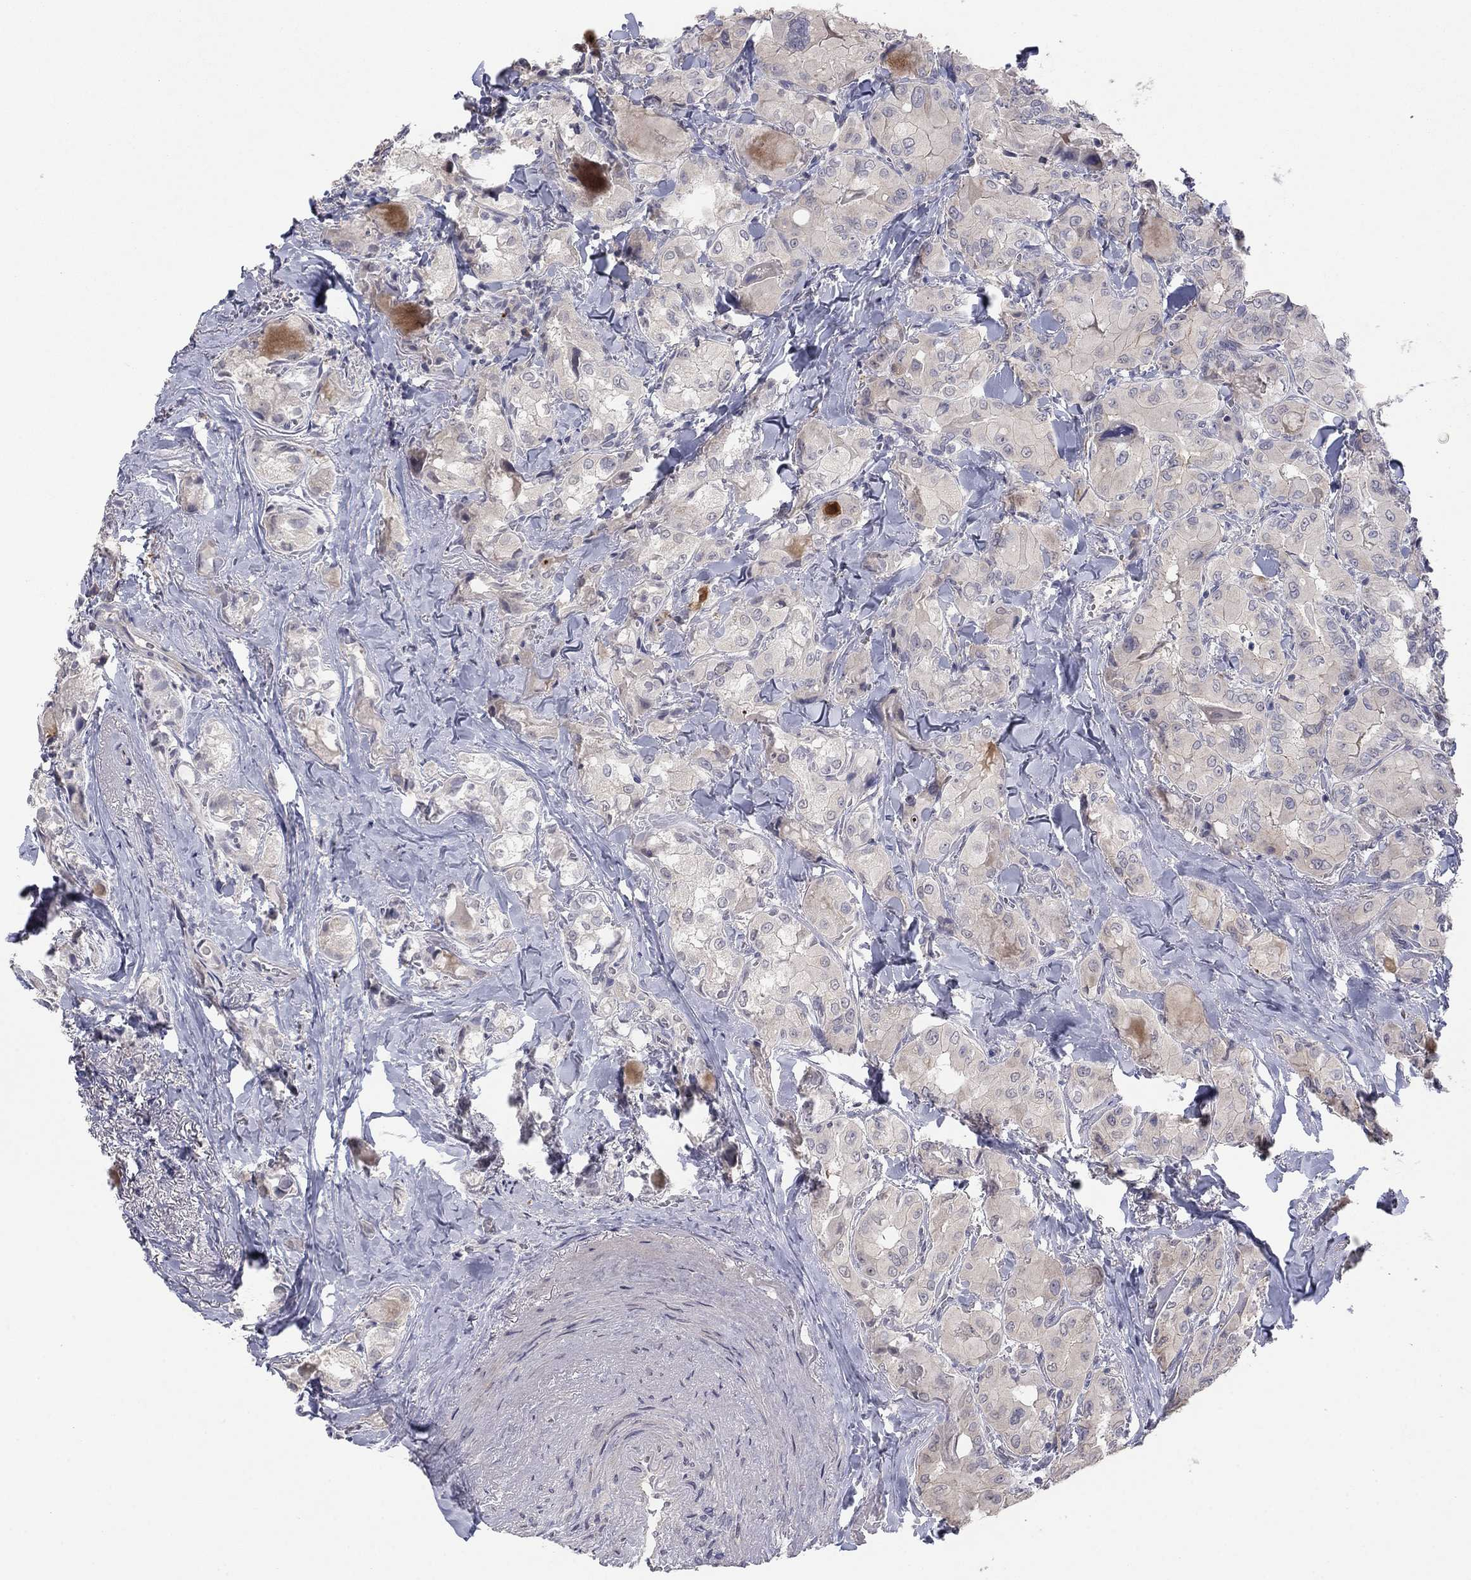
{"staining": {"intensity": "negative", "quantity": "none", "location": "none"}, "tissue": "thyroid cancer", "cell_type": "Tumor cells", "image_type": "cancer", "snomed": [{"axis": "morphology", "description": "Normal tissue, NOS"}, {"axis": "morphology", "description": "Papillary adenocarcinoma, NOS"}, {"axis": "topography", "description": "Thyroid gland"}], "caption": "There is no significant expression in tumor cells of thyroid papillary adenocarcinoma. The staining is performed using DAB (3,3'-diaminobenzidine) brown chromogen with nuclei counter-stained in using hematoxylin.", "gene": "AMN1", "patient": {"sex": "female", "age": 66}}